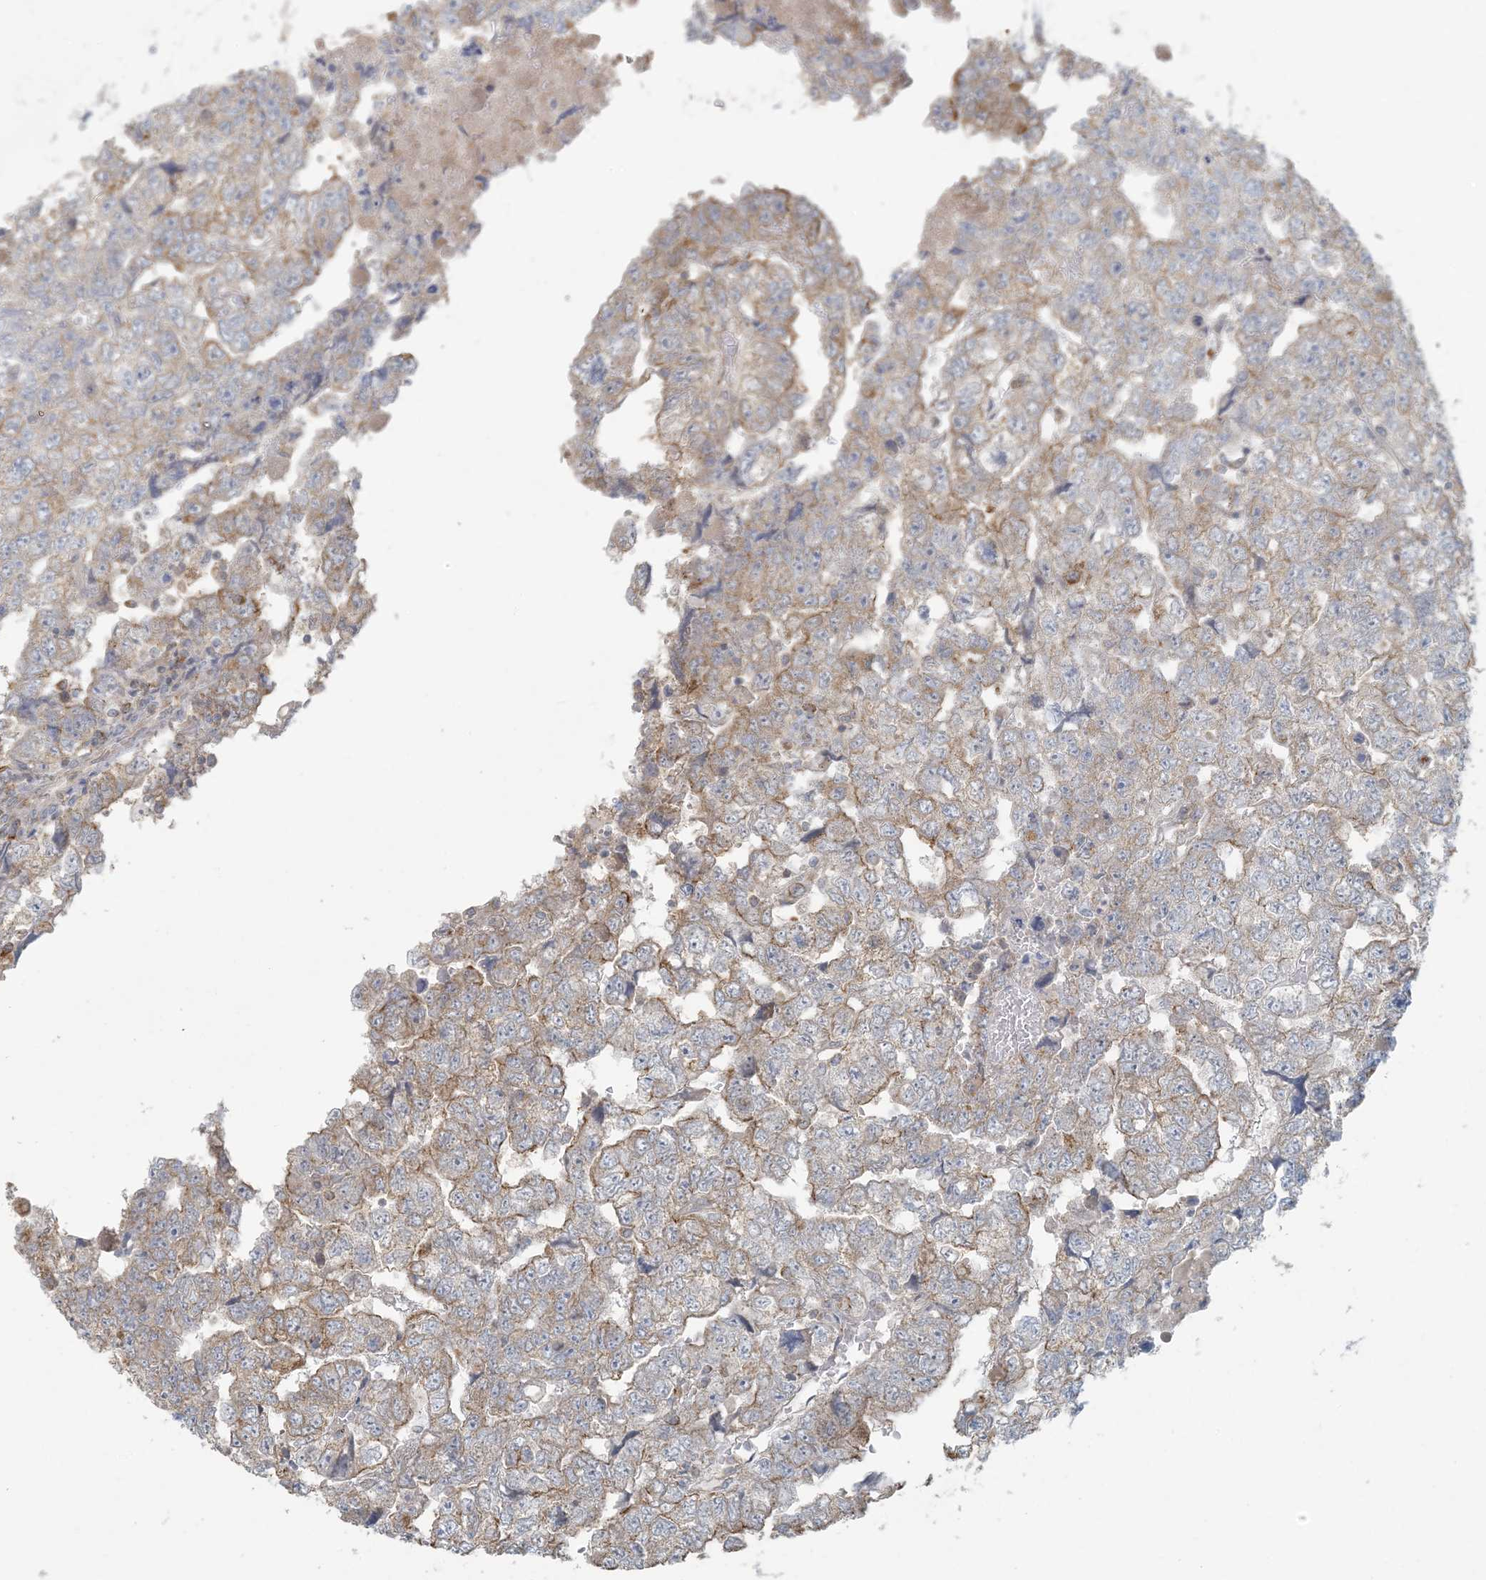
{"staining": {"intensity": "moderate", "quantity": ">75%", "location": "cytoplasmic/membranous"}, "tissue": "testis cancer", "cell_type": "Tumor cells", "image_type": "cancer", "snomed": [{"axis": "morphology", "description": "Carcinoma, Embryonal, NOS"}, {"axis": "topography", "description": "Testis"}], "caption": "This is a histology image of immunohistochemistry (IHC) staining of testis cancer, which shows moderate expression in the cytoplasmic/membranous of tumor cells.", "gene": "HACL1", "patient": {"sex": "male", "age": 36}}